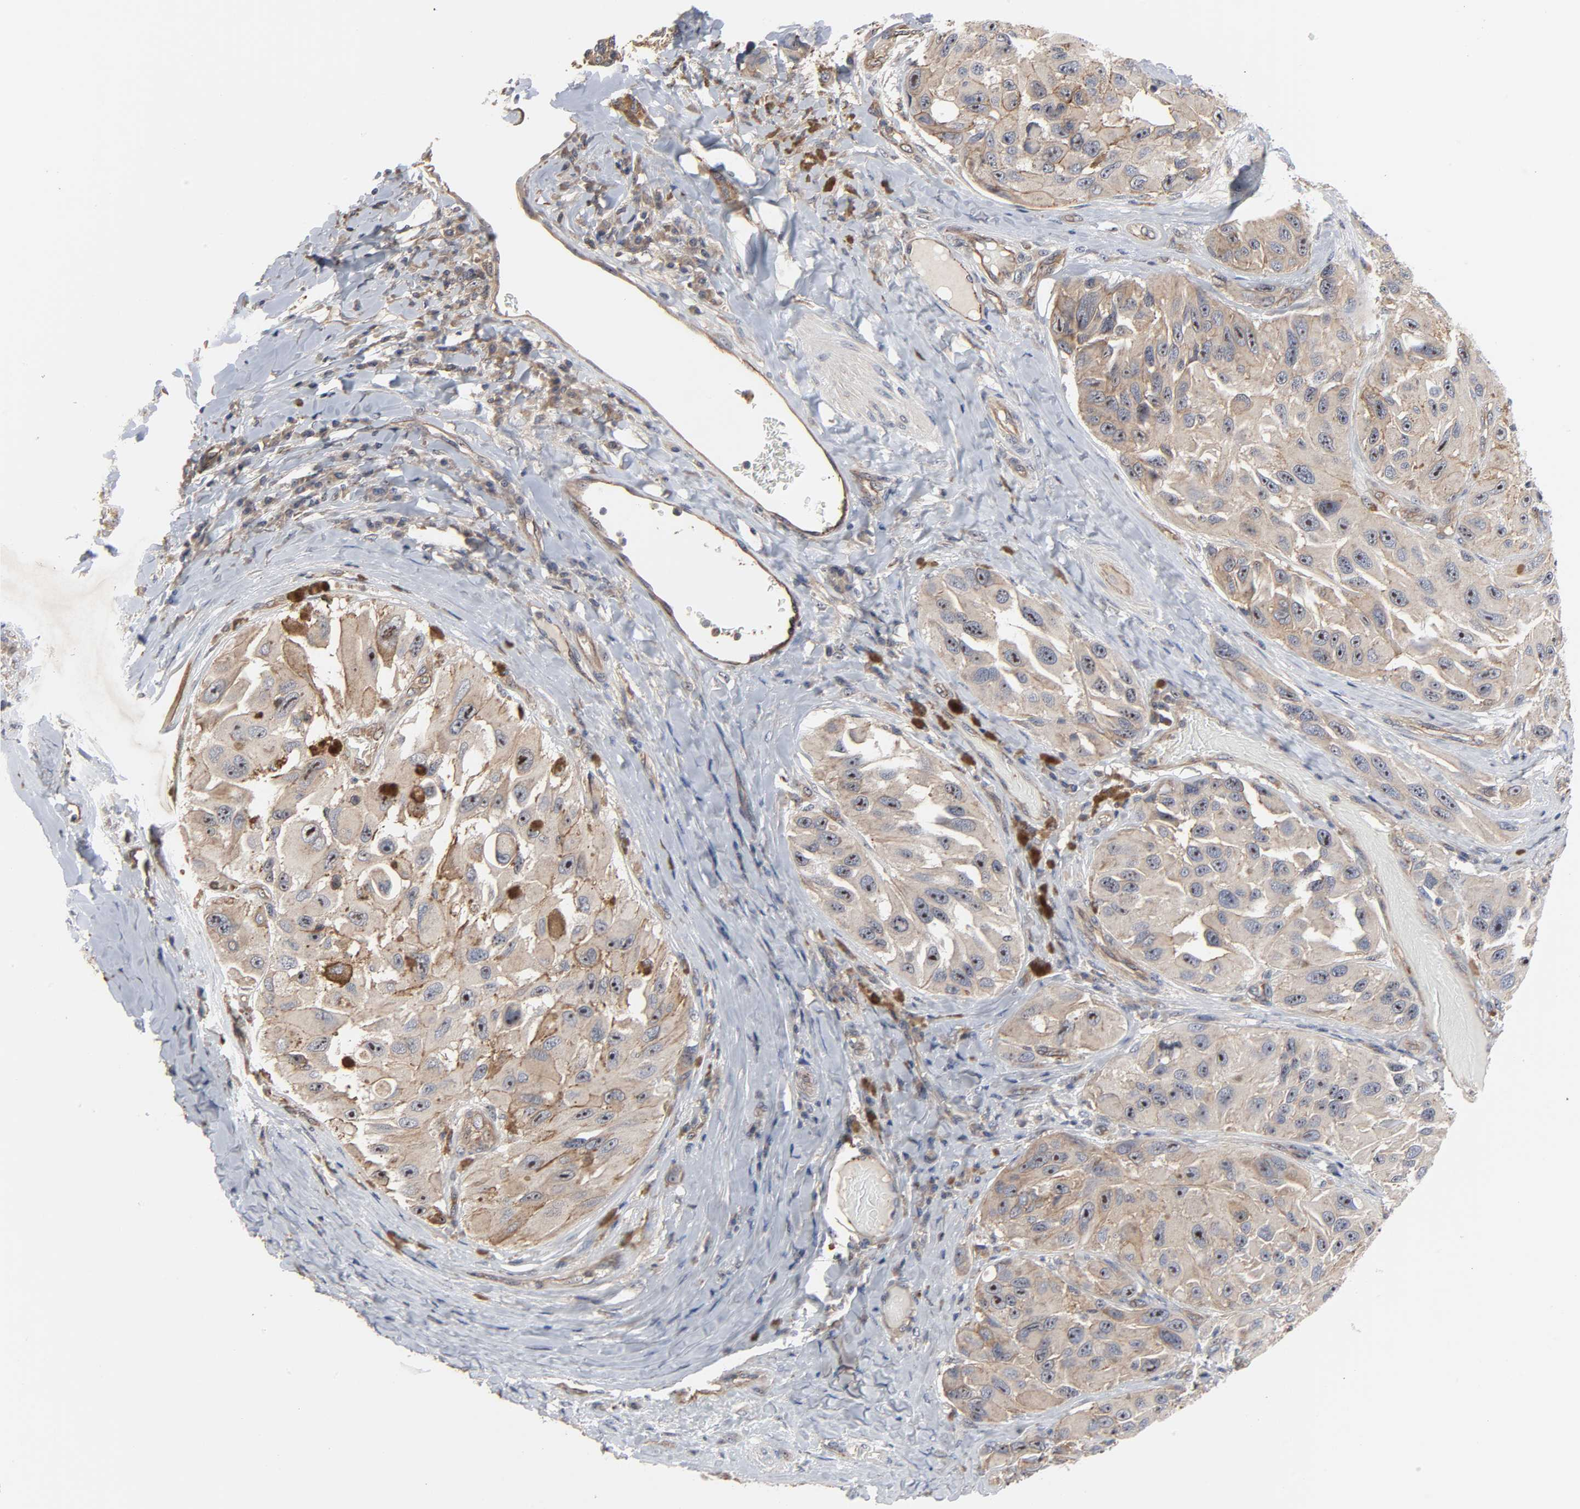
{"staining": {"intensity": "weak", "quantity": ">75%", "location": "cytoplasmic/membranous,nuclear"}, "tissue": "melanoma", "cell_type": "Tumor cells", "image_type": "cancer", "snomed": [{"axis": "morphology", "description": "Malignant melanoma, NOS"}, {"axis": "topography", "description": "Skin"}], "caption": "Protein staining of melanoma tissue demonstrates weak cytoplasmic/membranous and nuclear positivity in approximately >75% of tumor cells.", "gene": "DDX10", "patient": {"sex": "female", "age": 73}}